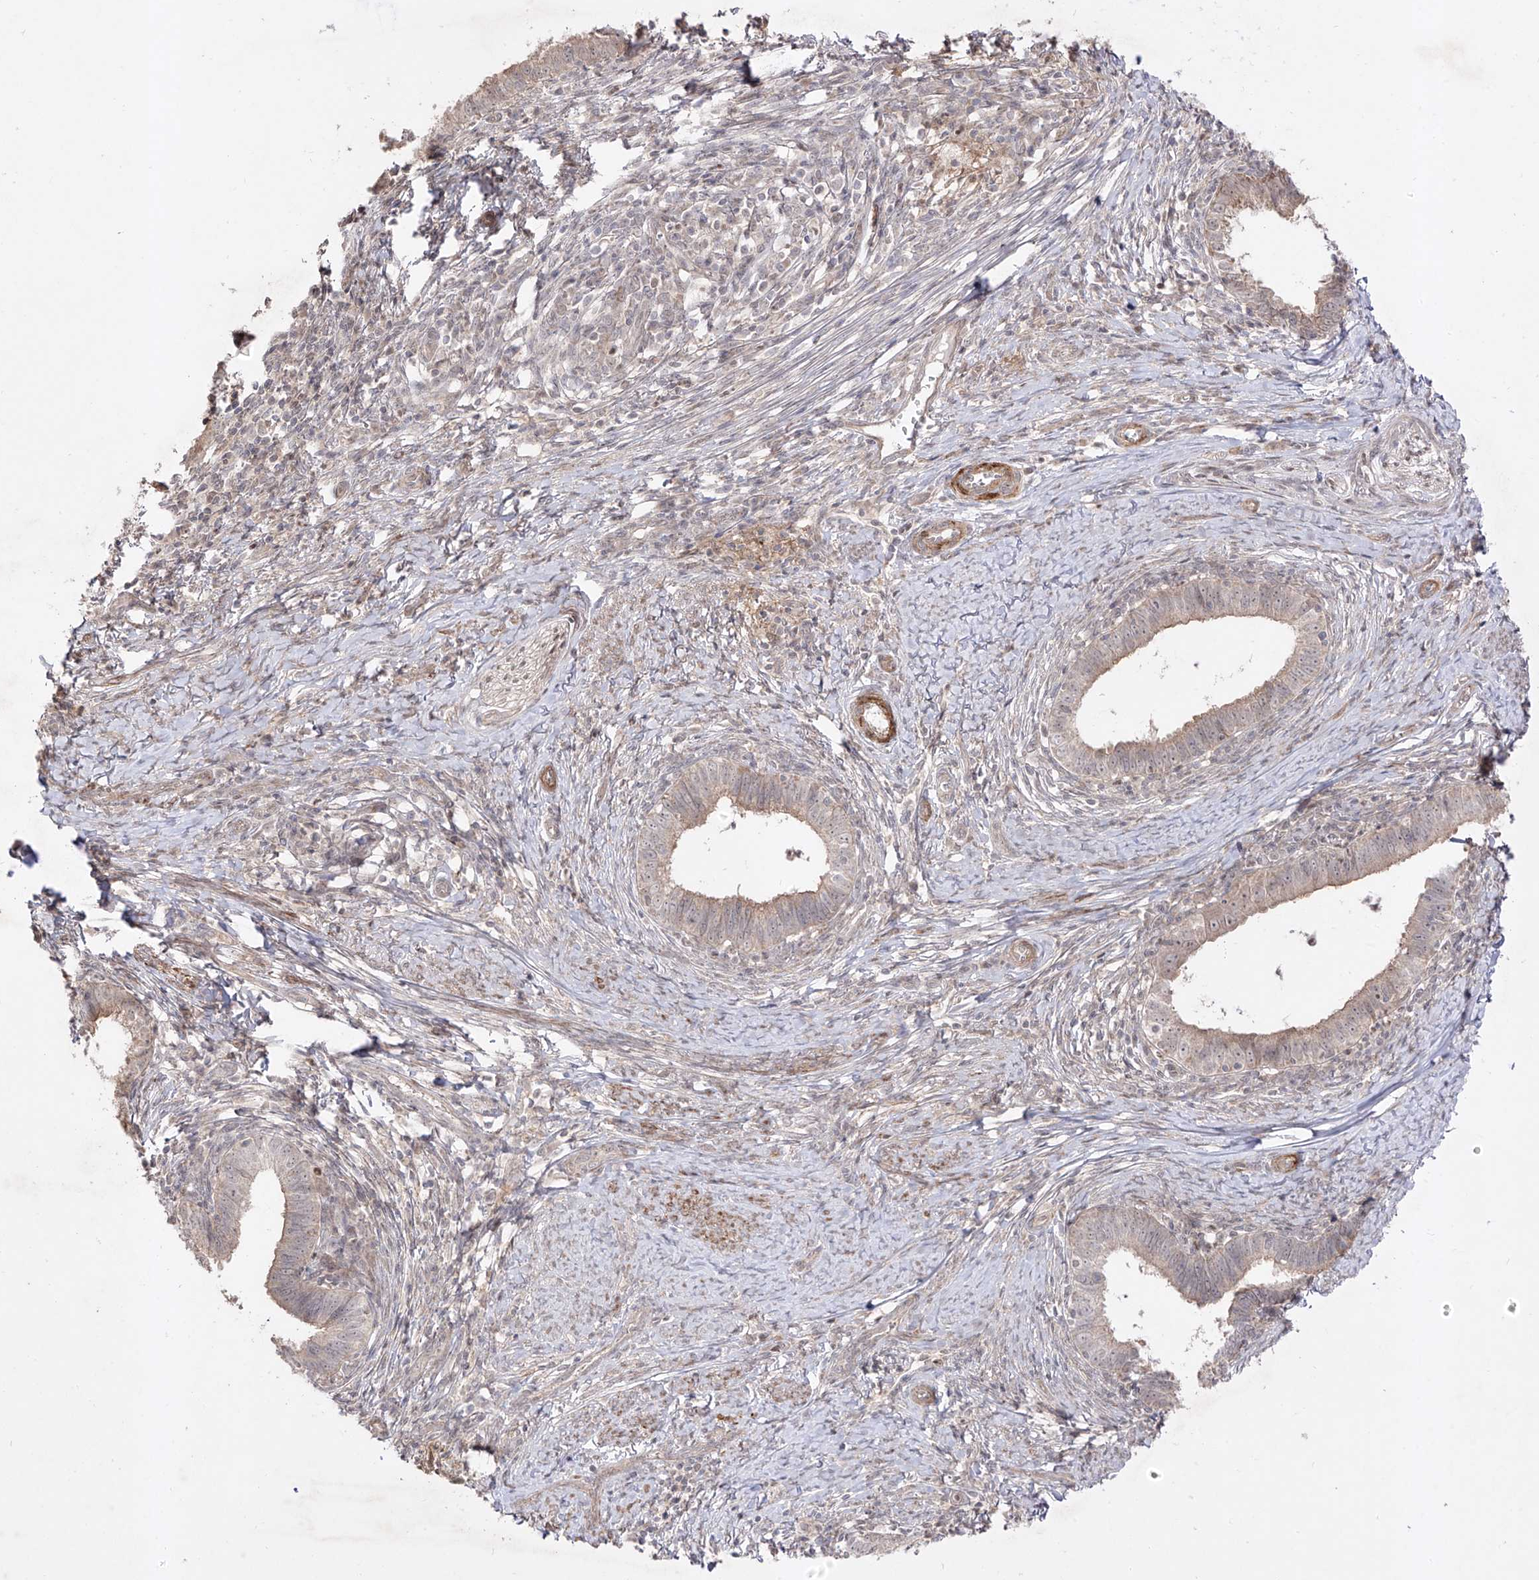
{"staining": {"intensity": "weak", "quantity": "<25%", "location": "cytoplasmic/membranous"}, "tissue": "cervical cancer", "cell_type": "Tumor cells", "image_type": "cancer", "snomed": [{"axis": "morphology", "description": "Adenocarcinoma, NOS"}, {"axis": "topography", "description": "Cervix"}], "caption": "A histopathology image of cervical cancer stained for a protein demonstrates no brown staining in tumor cells.", "gene": "KDM1B", "patient": {"sex": "female", "age": 36}}